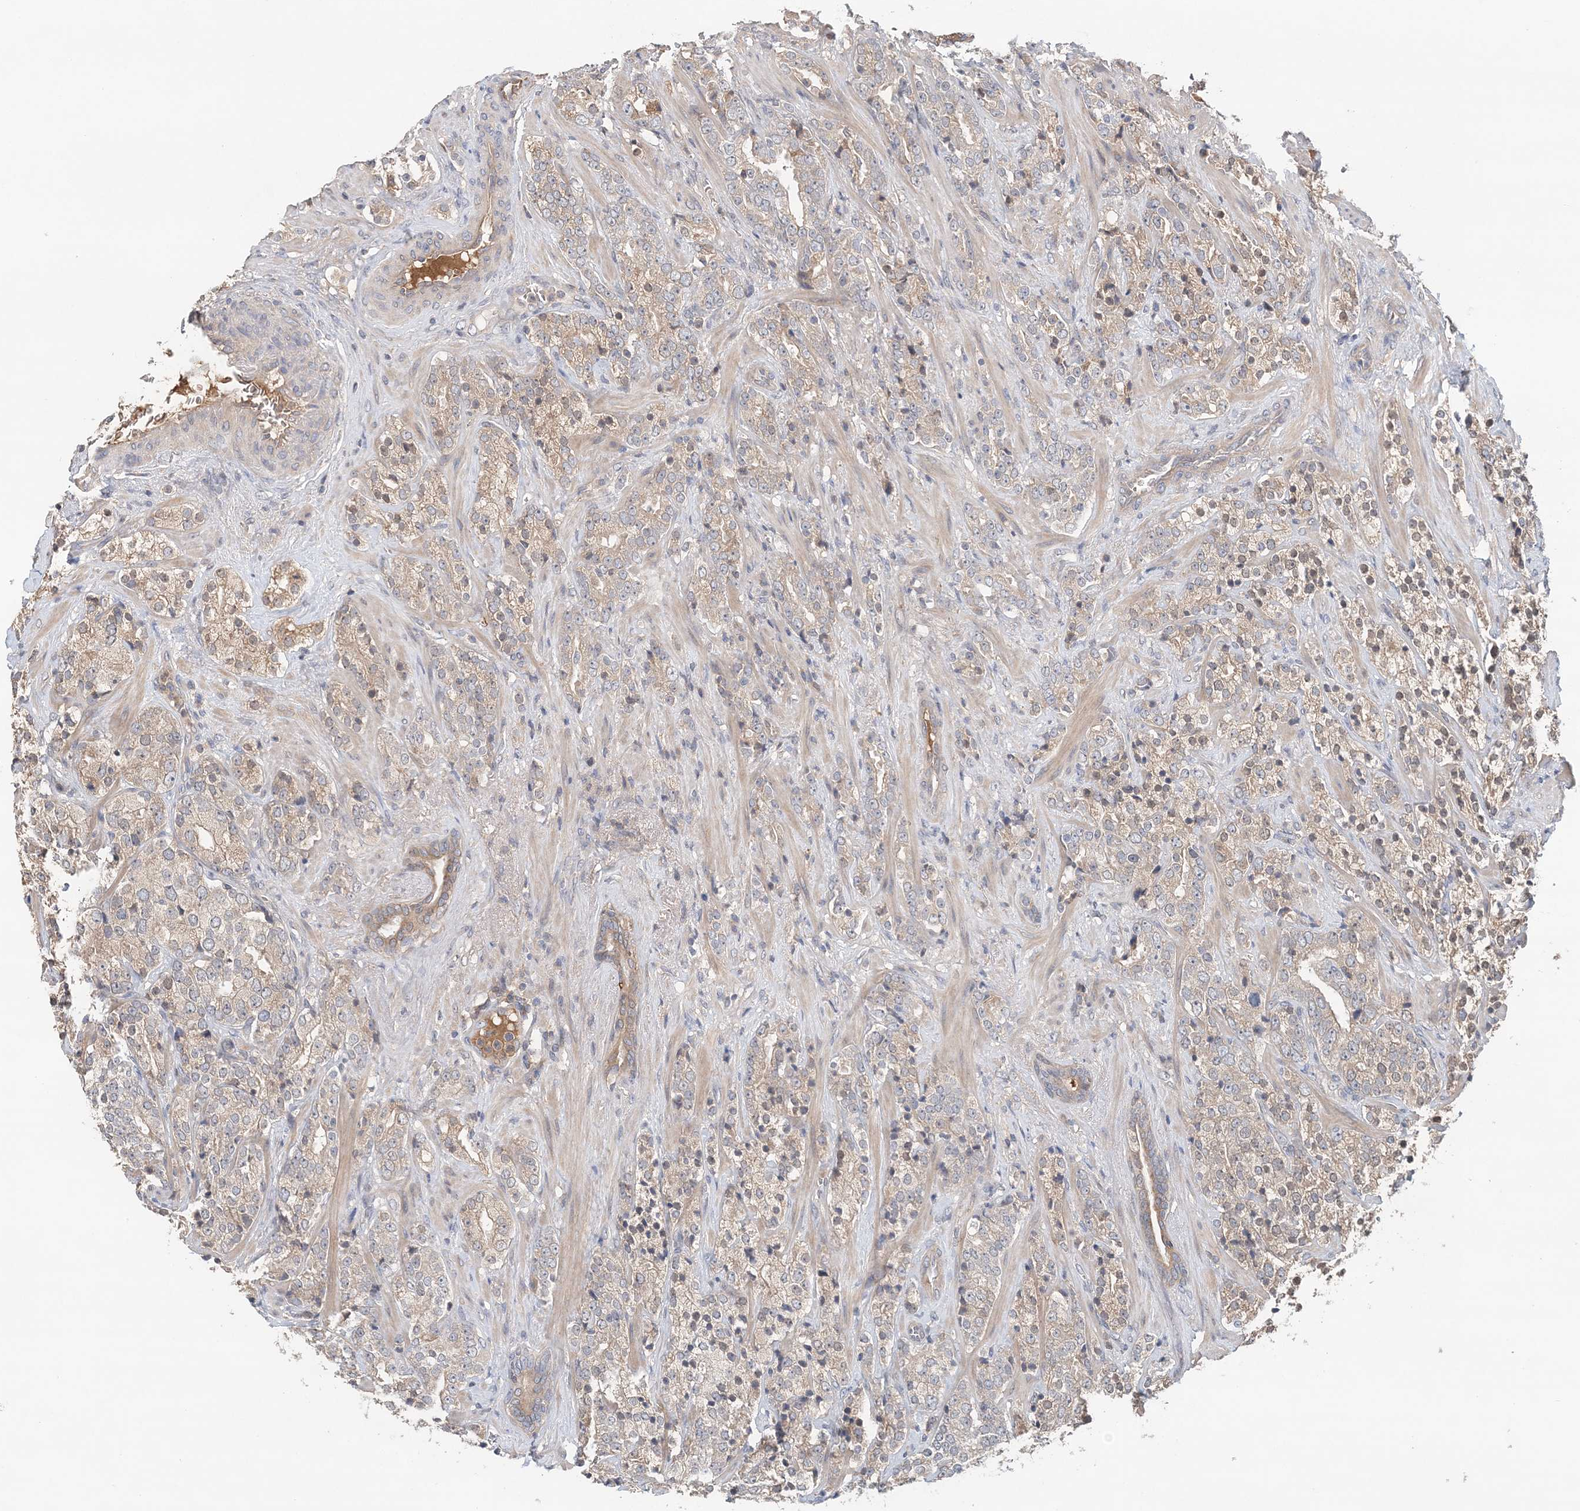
{"staining": {"intensity": "weak", "quantity": "25%-75%", "location": "cytoplasmic/membranous"}, "tissue": "prostate cancer", "cell_type": "Tumor cells", "image_type": "cancer", "snomed": [{"axis": "morphology", "description": "Adenocarcinoma, High grade"}, {"axis": "topography", "description": "Prostate"}], "caption": "The micrograph exhibits a brown stain indicating the presence of a protein in the cytoplasmic/membranous of tumor cells in prostate cancer (adenocarcinoma (high-grade)). Immunohistochemistry stains the protein of interest in brown and the nuclei are stained blue.", "gene": "SYCP3", "patient": {"sex": "male", "age": 71}}